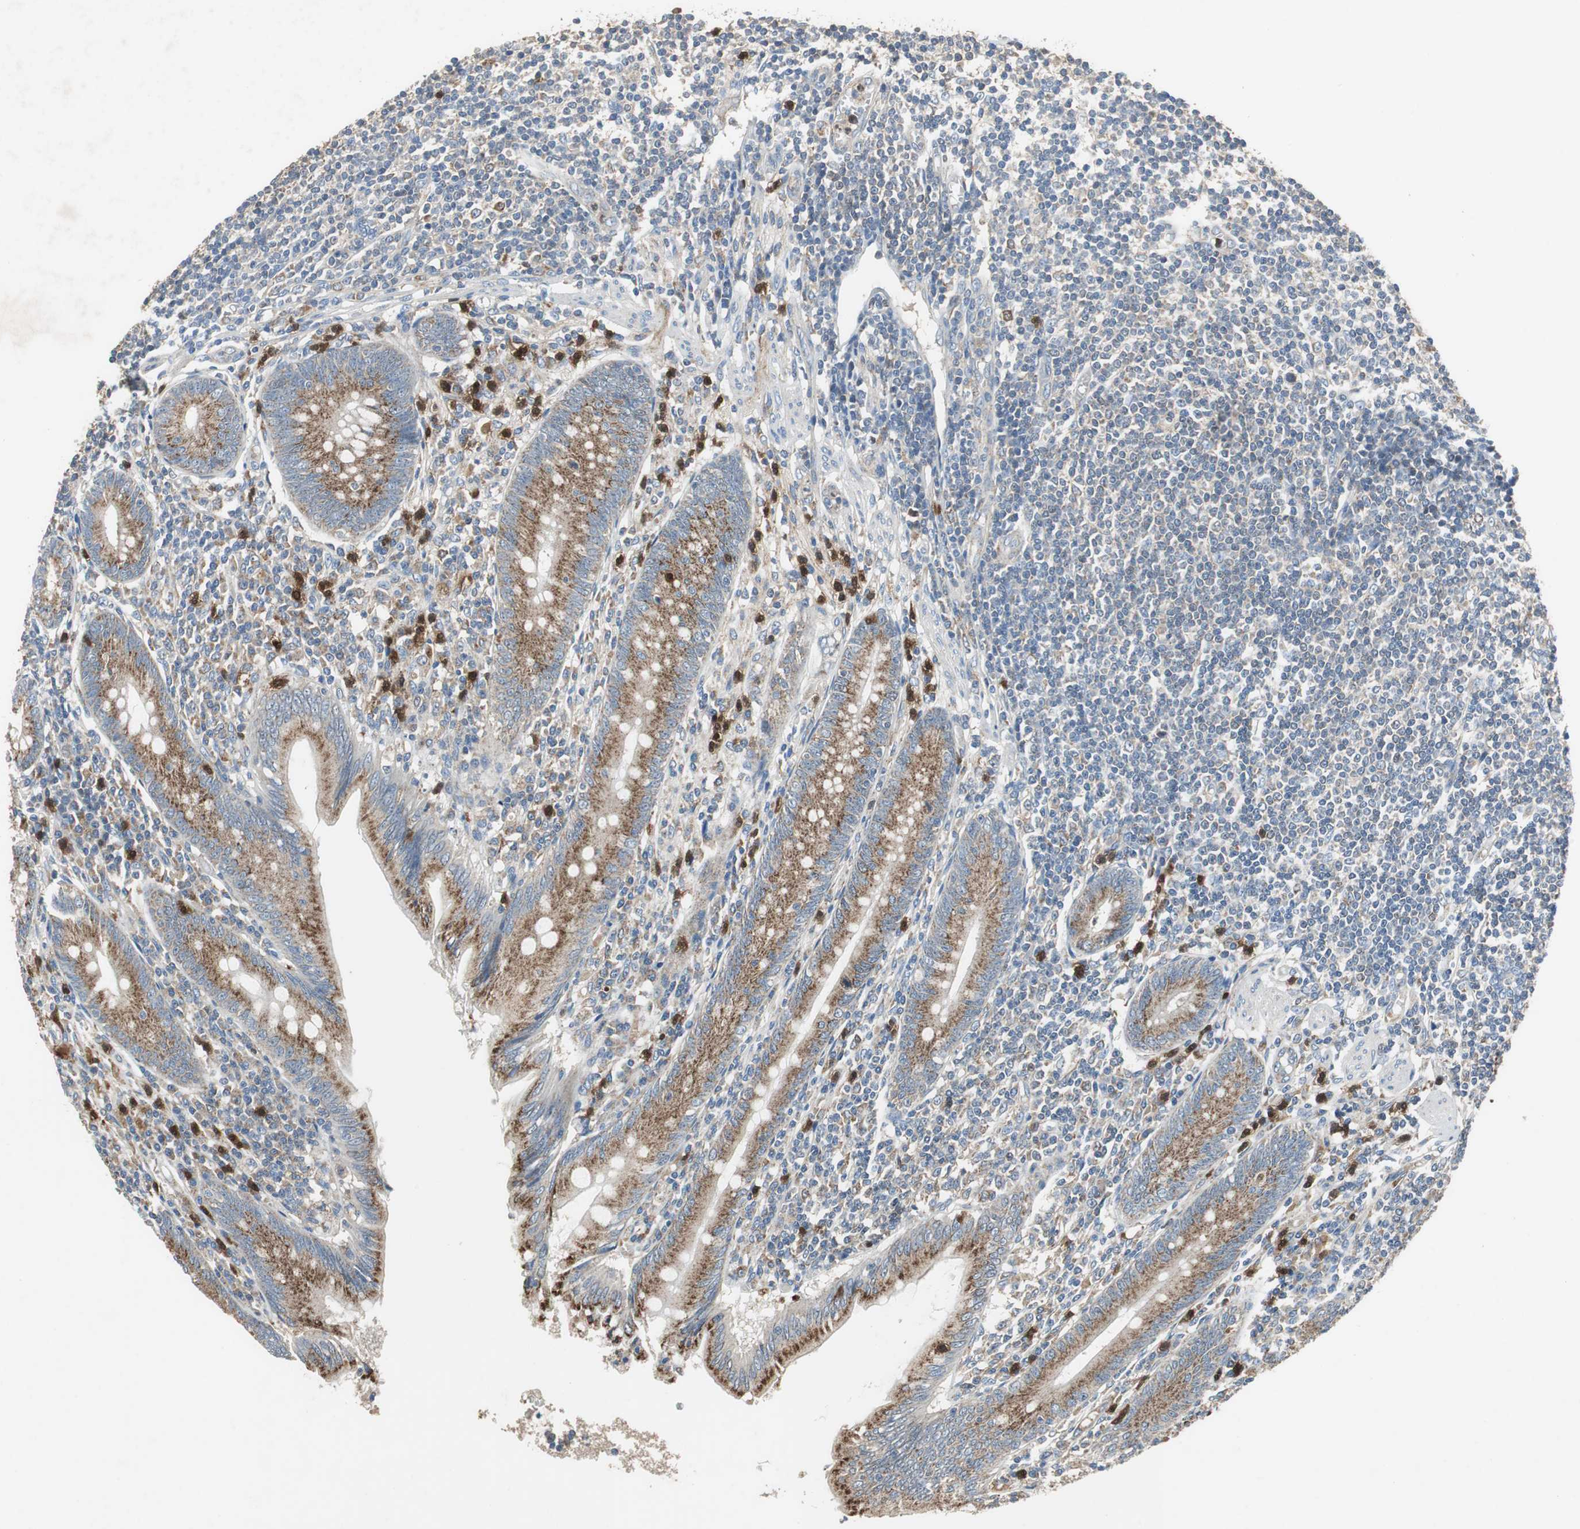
{"staining": {"intensity": "strong", "quantity": ">75%", "location": "cytoplasmic/membranous"}, "tissue": "appendix", "cell_type": "Glandular cells", "image_type": "normal", "snomed": [{"axis": "morphology", "description": "Normal tissue, NOS"}, {"axis": "morphology", "description": "Inflammation, NOS"}, {"axis": "topography", "description": "Appendix"}], "caption": "This is an image of IHC staining of unremarkable appendix, which shows strong staining in the cytoplasmic/membranous of glandular cells.", "gene": "PI4KB", "patient": {"sex": "male", "age": 46}}